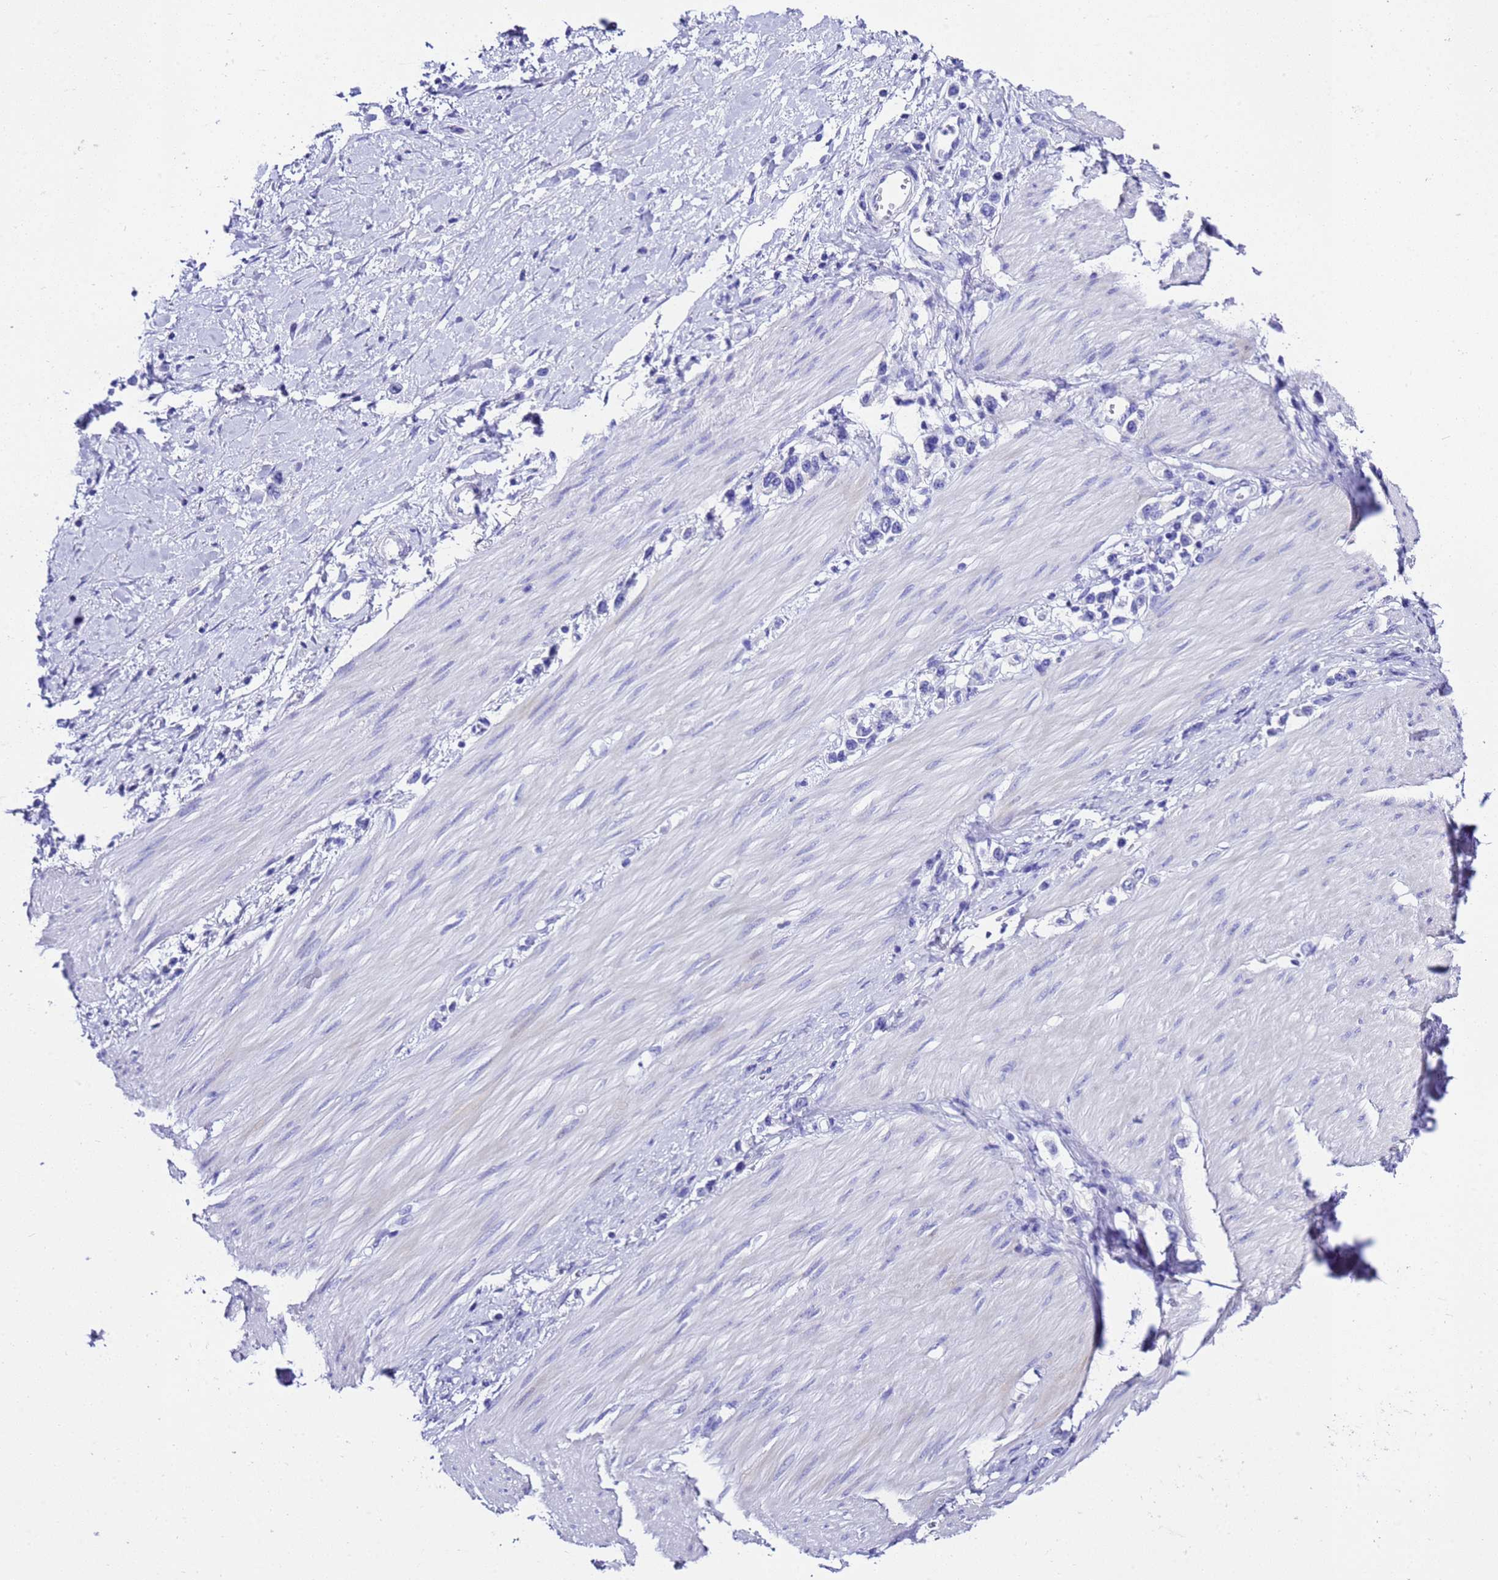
{"staining": {"intensity": "negative", "quantity": "none", "location": "none"}, "tissue": "stomach cancer", "cell_type": "Tumor cells", "image_type": "cancer", "snomed": [{"axis": "morphology", "description": "Normal tissue, NOS"}, {"axis": "morphology", "description": "Adenocarcinoma, NOS"}, {"axis": "topography", "description": "Stomach, upper"}, {"axis": "topography", "description": "Stomach"}], "caption": "Human stomach cancer (adenocarcinoma) stained for a protein using IHC displays no expression in tumor cells.", "gene": "UGT2B10", "patient": {"sex": "female", "age": 65}}